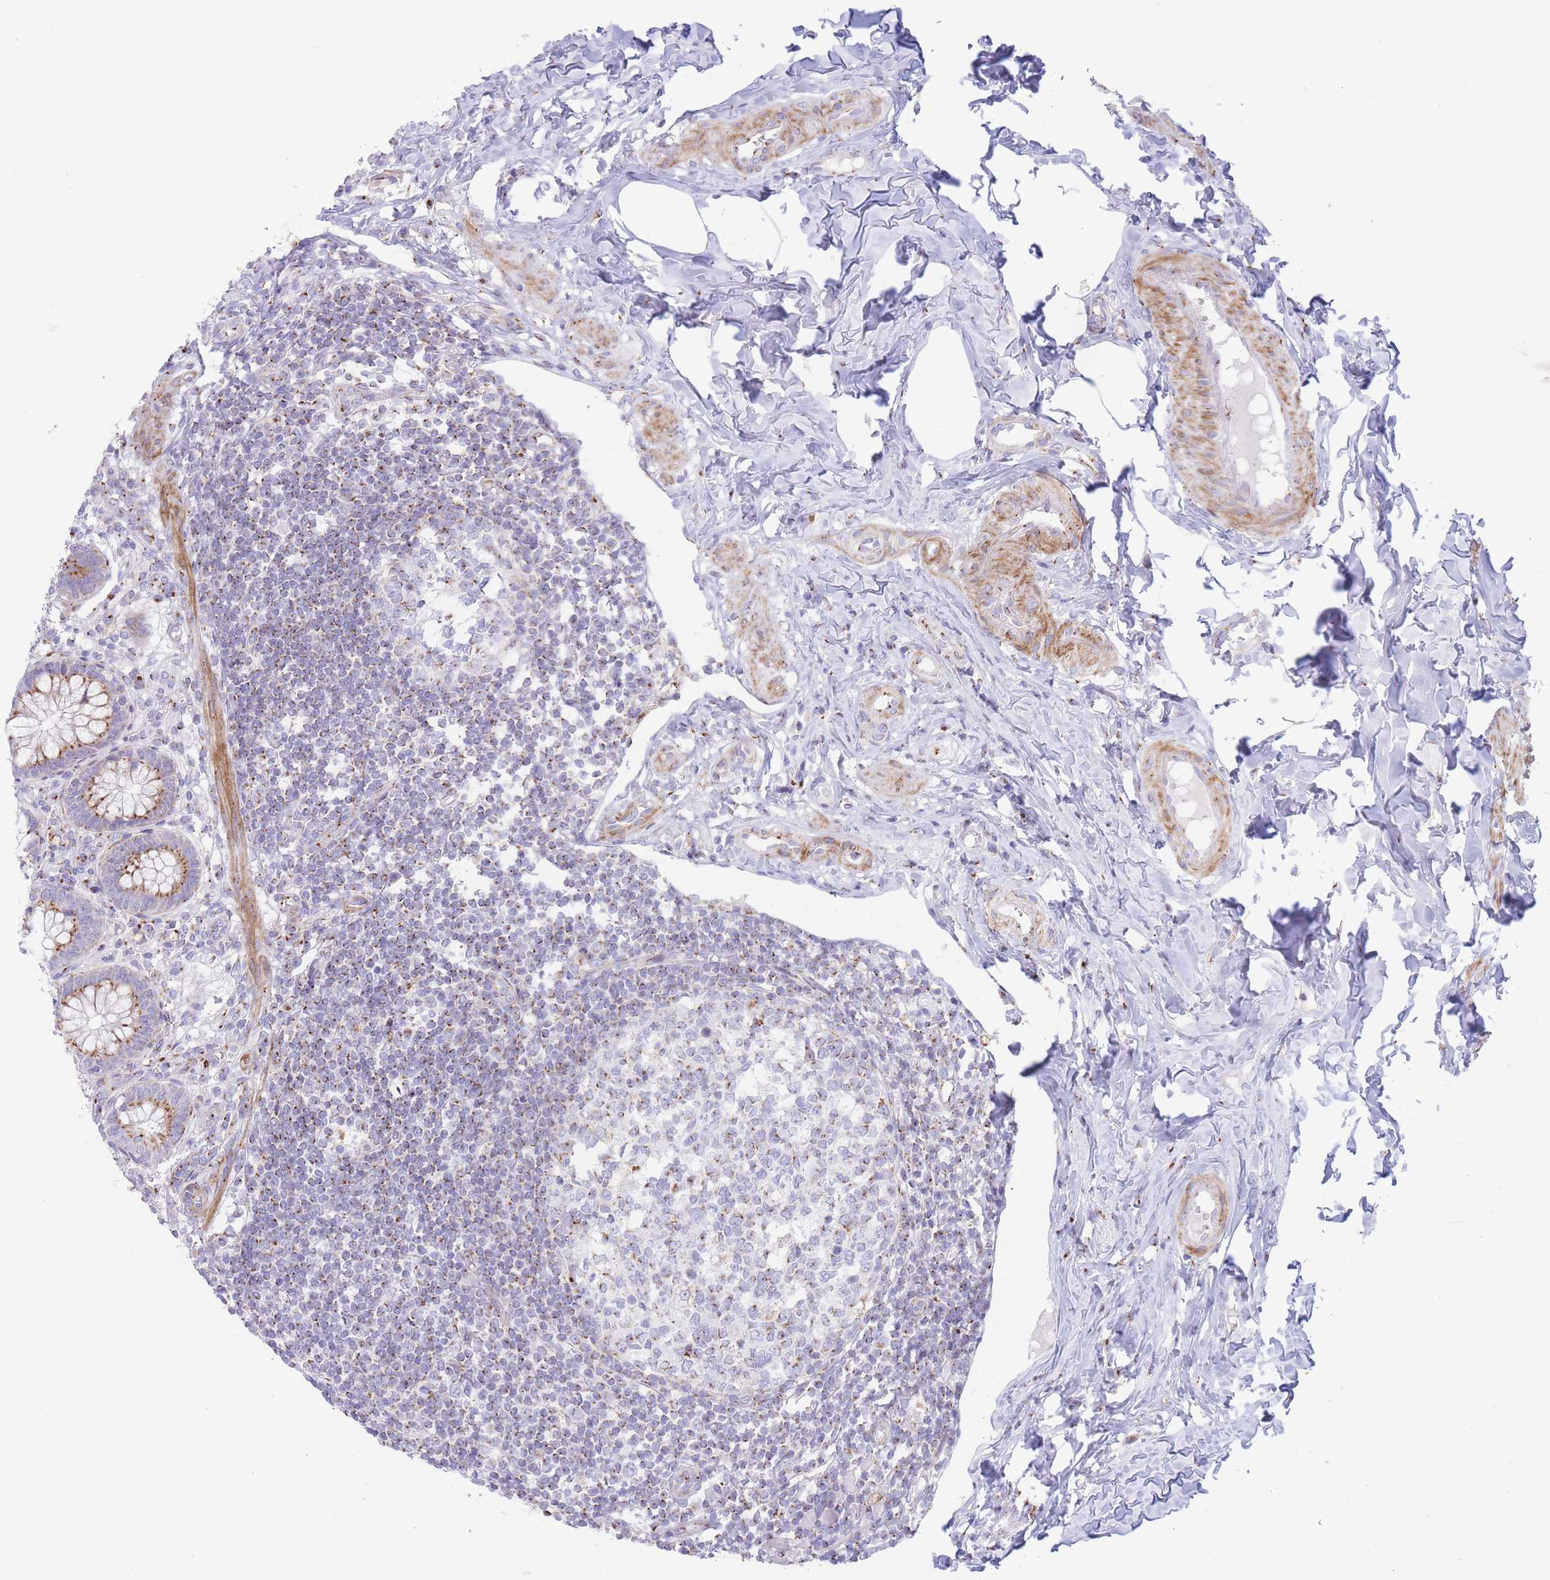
{"staining": {"intensity": "moderate", "quantity": ">75%", "location": "cytoplasmic/membranous"}, "tissue": "appendix", "cell_type": "Glandular cells", "image_type": "normal", "snomed": [{"axis": "morphology", "description": "Normal tissue, NOS"}, {"axis": "topography", "description": "Appendix"}], "caption": "Protein staining demonstrates moderate cytoplasmic/membranous expression in approximately >75% of glandular cells in normal appendix. The protein is stained brown, and the nuclei are stained in blue (DAB (3,3'-diaminobenzidine) IHC with brightfield microscopy, high magnification).", "gene": "MPND", "patient": {"sex": "female", "age": 33}}